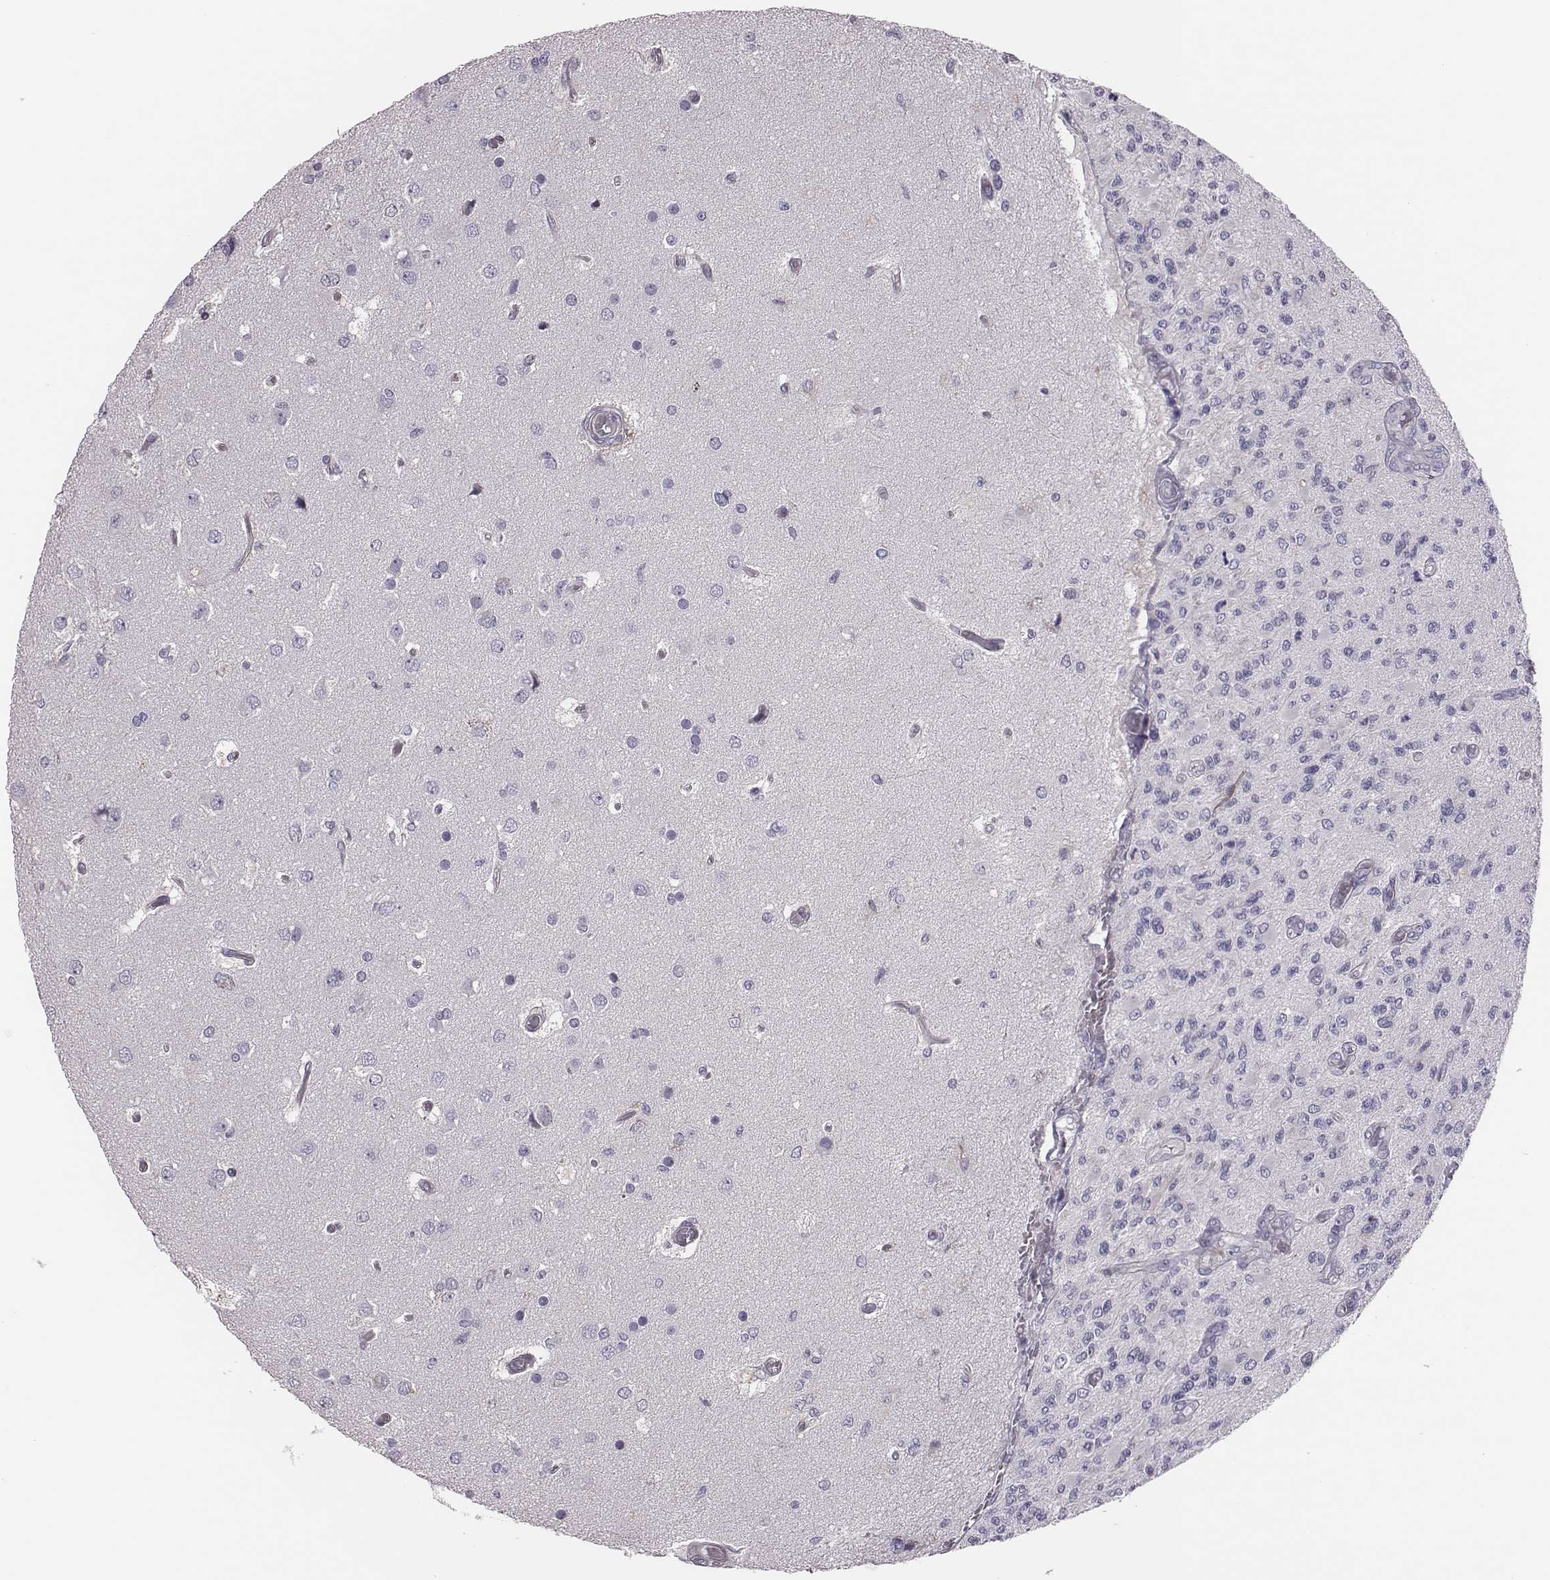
{"staining": {"intensity": "negative", "quantity": "none", "location": "none"}, "tissue": "glioma", "cell_type": "Tumor cells", "image_type": "cancer", "snomed": [{"axis": "morphology", "description": "Glioma, malignant, High grade"}, {"axis": "topography", "description": "Brain"}], "caption": "This is an immunohistochemistry histopathology image of glioma. There is no staining in tumor cells.", "gene": "SCML2", "patient": {"sex": "female", "age": 63}}